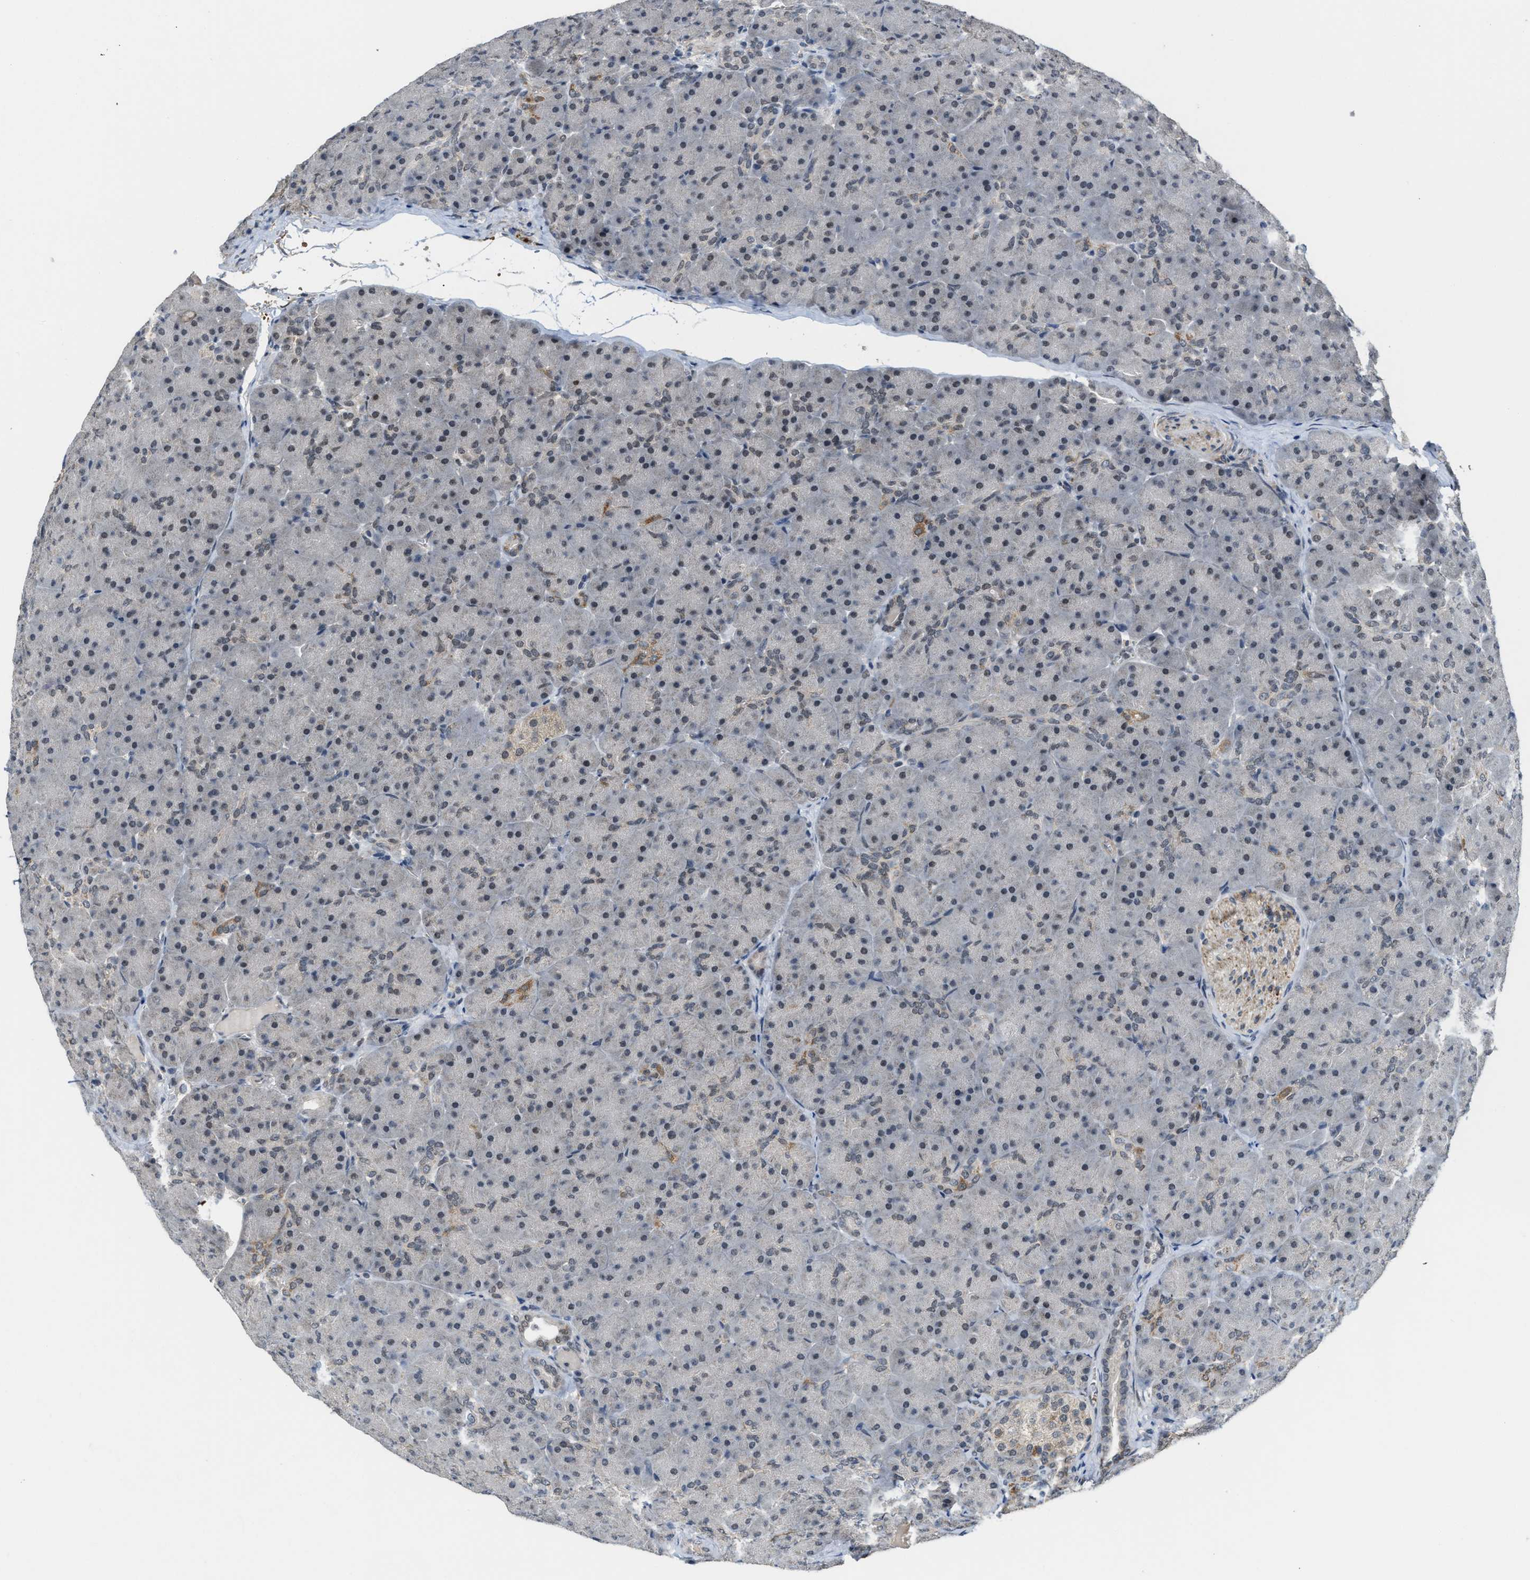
{"staining": {"intensity": "weak", "quantity": "<25%", "location": "nuclear"}, "tissue": "pancreas", "cell_type": "Exocrine glandular cells", "image_type": "normal", "snomed": [{"axis": "morphology", "description": "Normal tissue, NOS"}, {"axis": "topography", "description": "Pancreas"}], "caption": "Protein analysis of unremarkable pancreas shows no significant positivity in exocrine glandular cells.", "gene": "KIF24", "patient": {"sex": "male", "age": 66}}